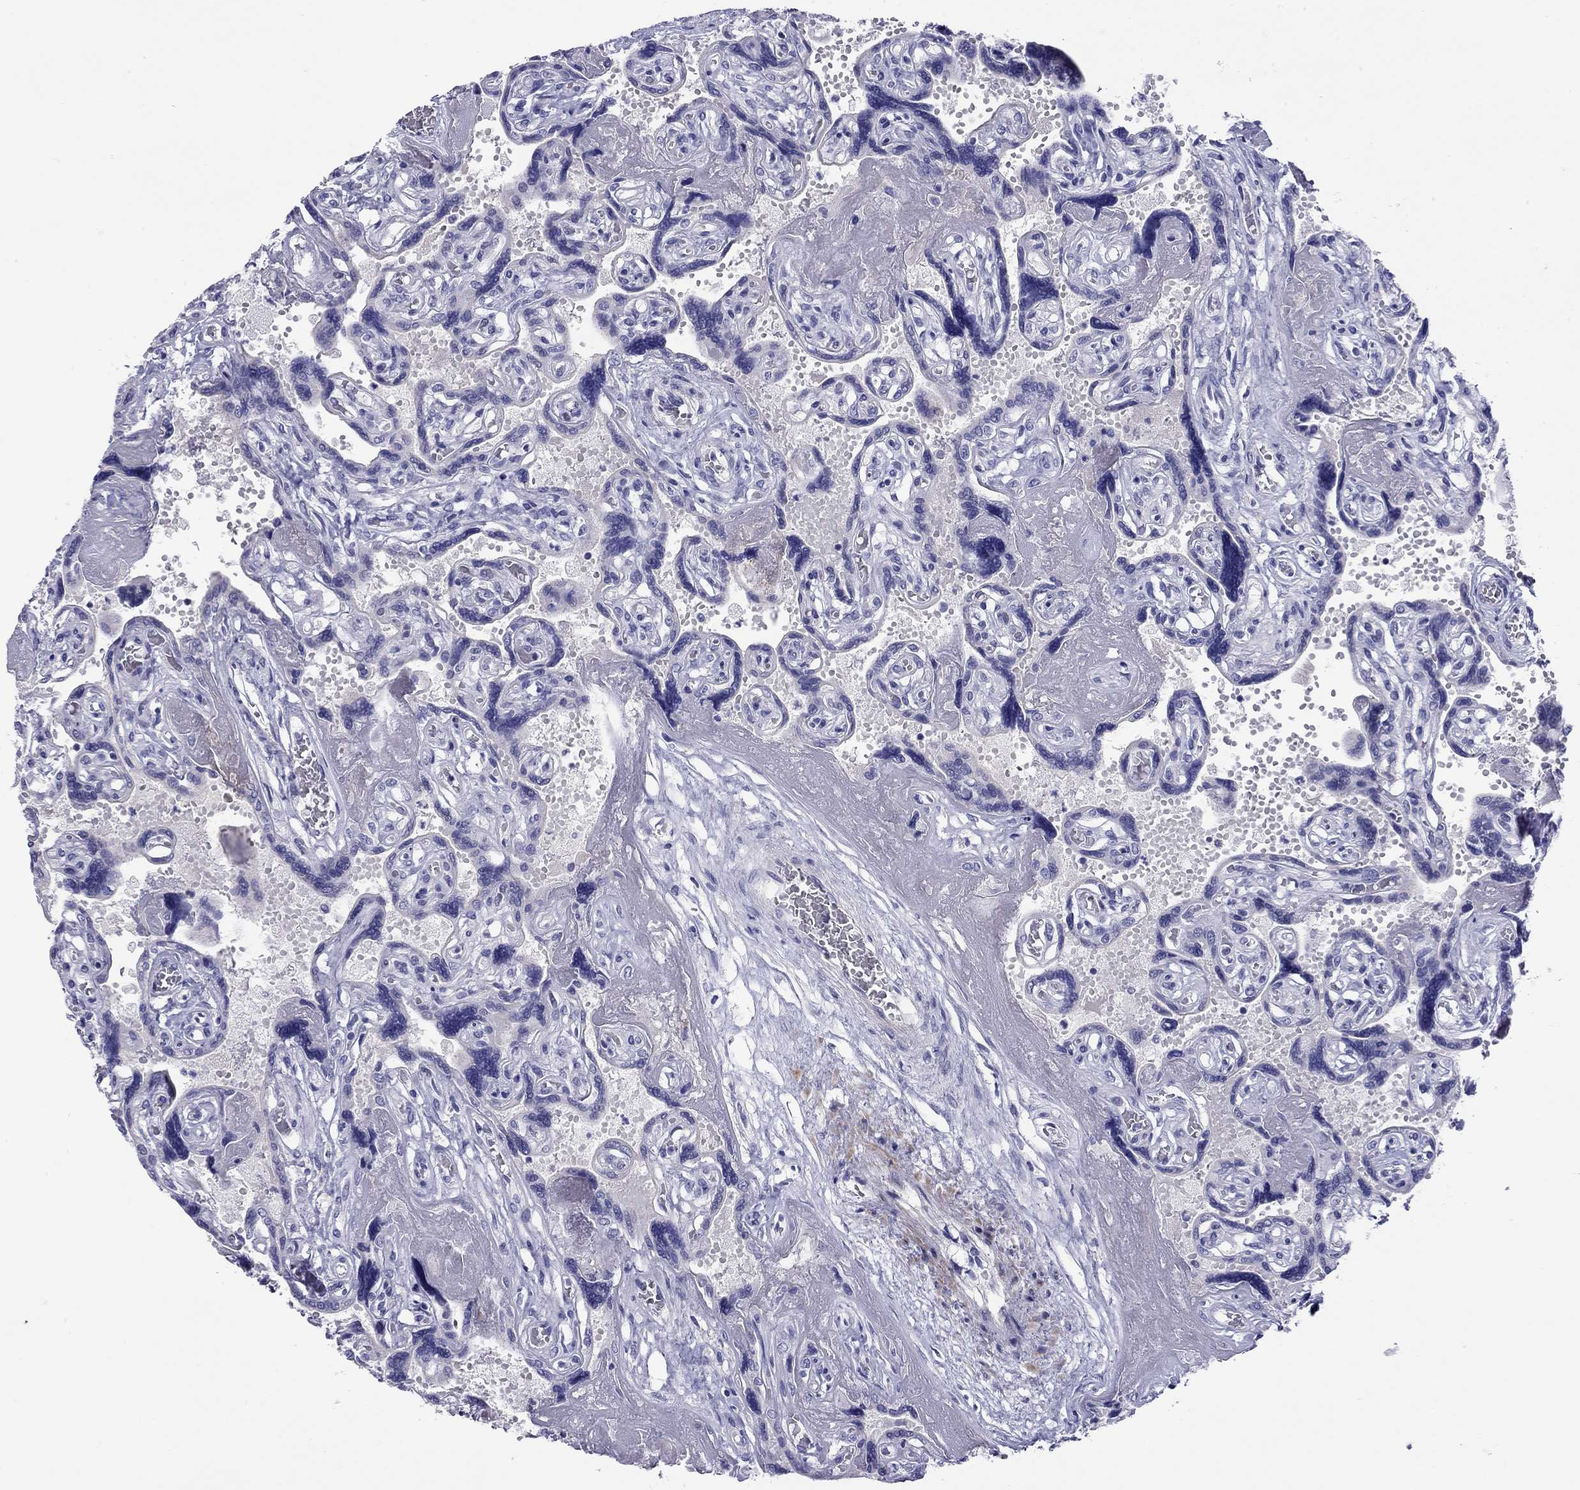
{"staining": {"intensity": "negative", "quantity": "none", "location": "none"}, "tissue": "placenta", "cell_type": "Decidual cells", "image_type": "normal", "snomed": [{"axis": "morphology", "description": "Normal tissue, NOS"}, {"axis": "topography", "description": "Placenta"}], "caption": "The micrograph demonstrates no staining of decidual cells in benign placenta. The staining was performed using DAB to visualize the protein expression in brown, while the nuclei were stained in blue with hematoxylin (Magnification: 20x).", "gene": "CMYA5", "patient": {"sex": "female", "age": 32}}